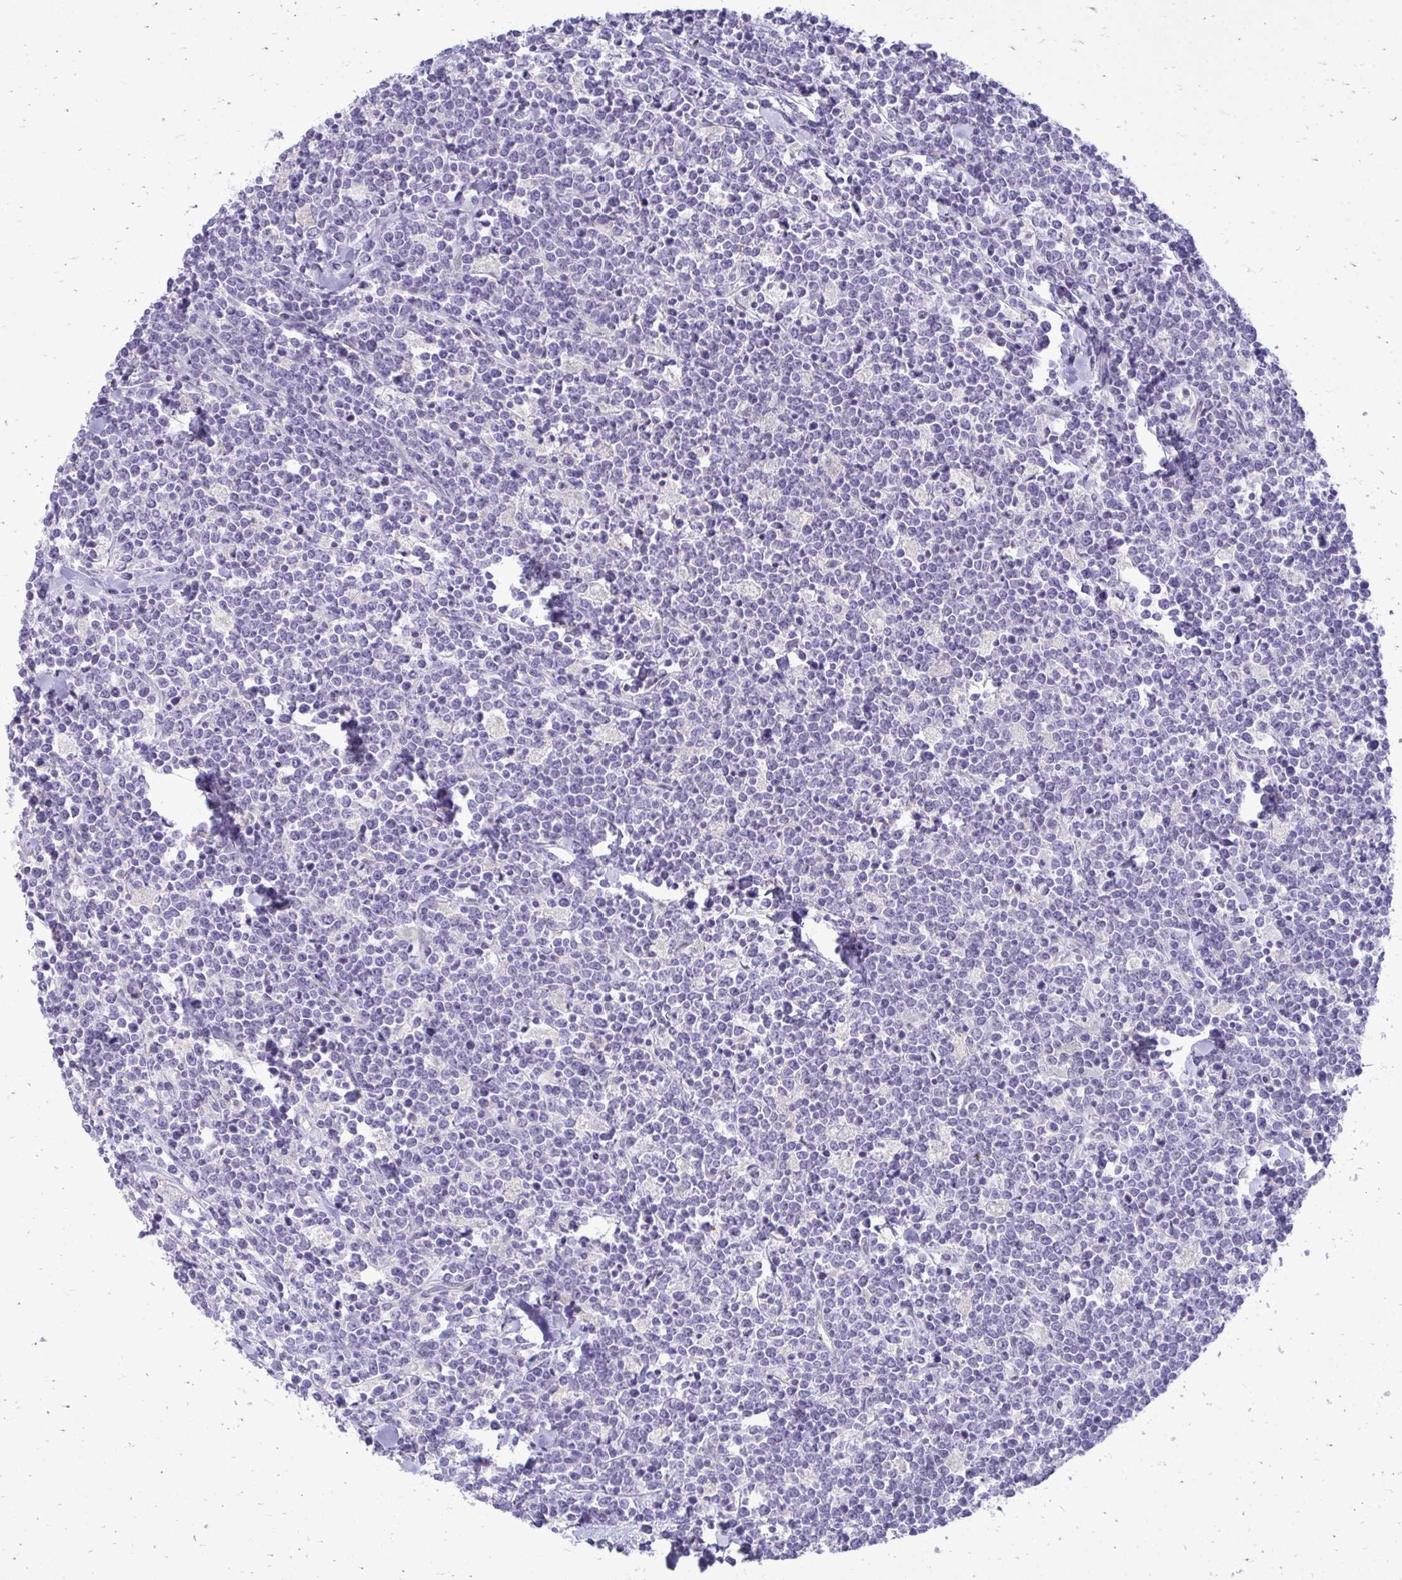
{"staining": {"intensity": "negative", "quantity": "none", "location": "none"}, "tissue": "lymphoma", "cell_type": "Tumor cells", "image_type": "cancer", "snomed": [{"axis": "morphology", "description": "Malignant lymphoma, non-Hodgkin's type, High grade"}, {"axis": "topography", "description": "Small intestine"}, {"axis": "topography", "description": "Colon"}], "caption": "This is an immunohistochemistry image of lymphoma. There is no positivity in tumor cells.", "gene": "FABP3", "patient": {"sex": "male", "age": 8}}